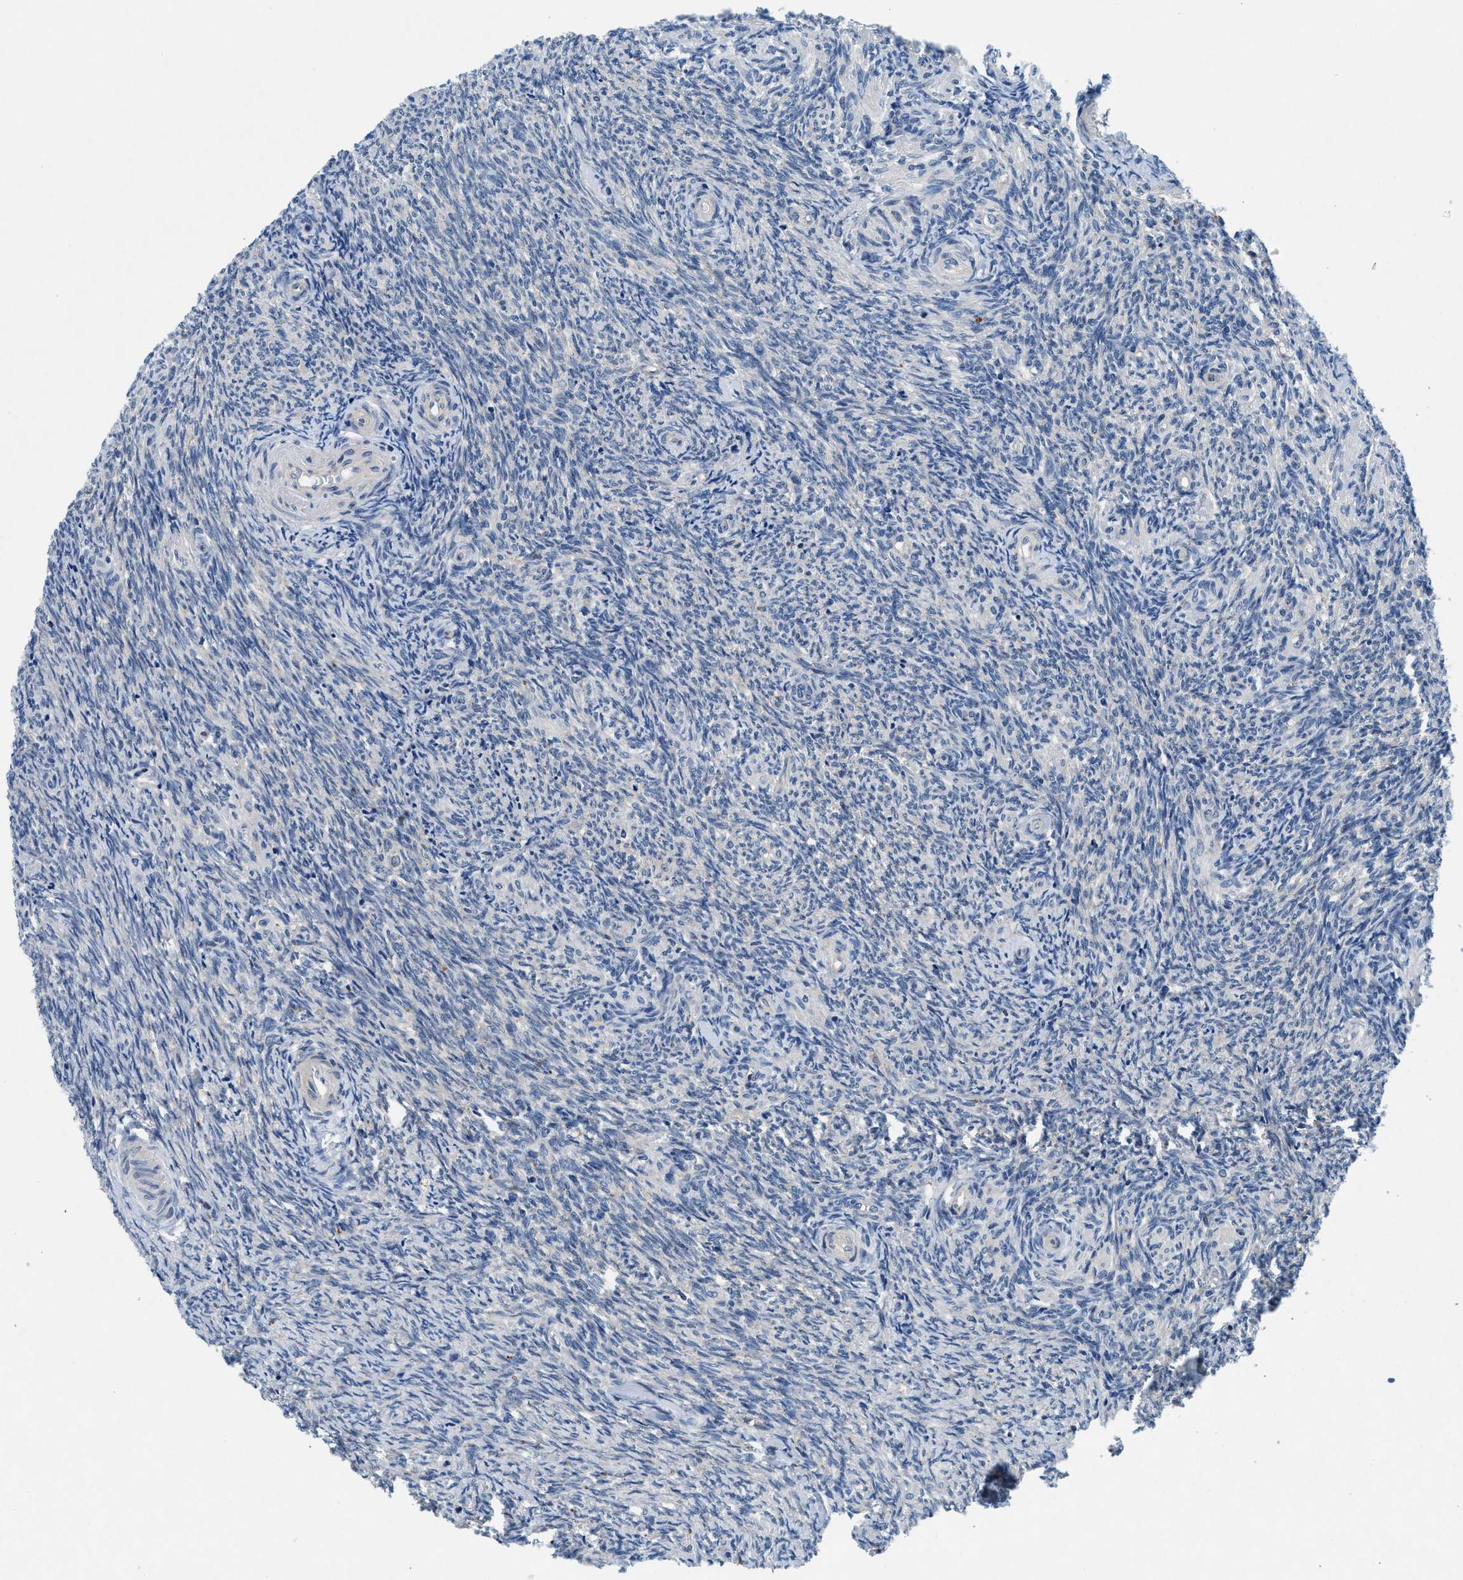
{"staining": {"intensity": "negative", "quantity": "none", "location": "none"}, "tissue": "ovary", "cell_type": "Ovarian stroma cells", "image_type": "normal", "snomed": [{"axis": "morphology", "description": "Normal tissue, NOS"}, {"axis": "topography", "description": "Ovary"}], "caption": "Immunohistochemical staining of unremarkable ovary demonstrates no significant positivity in ovarian stroma cells. (DAB IHC with hematoxylin counter stain).", "gene": "COPS2", "patient": {"sex": "female", "age": 41}}